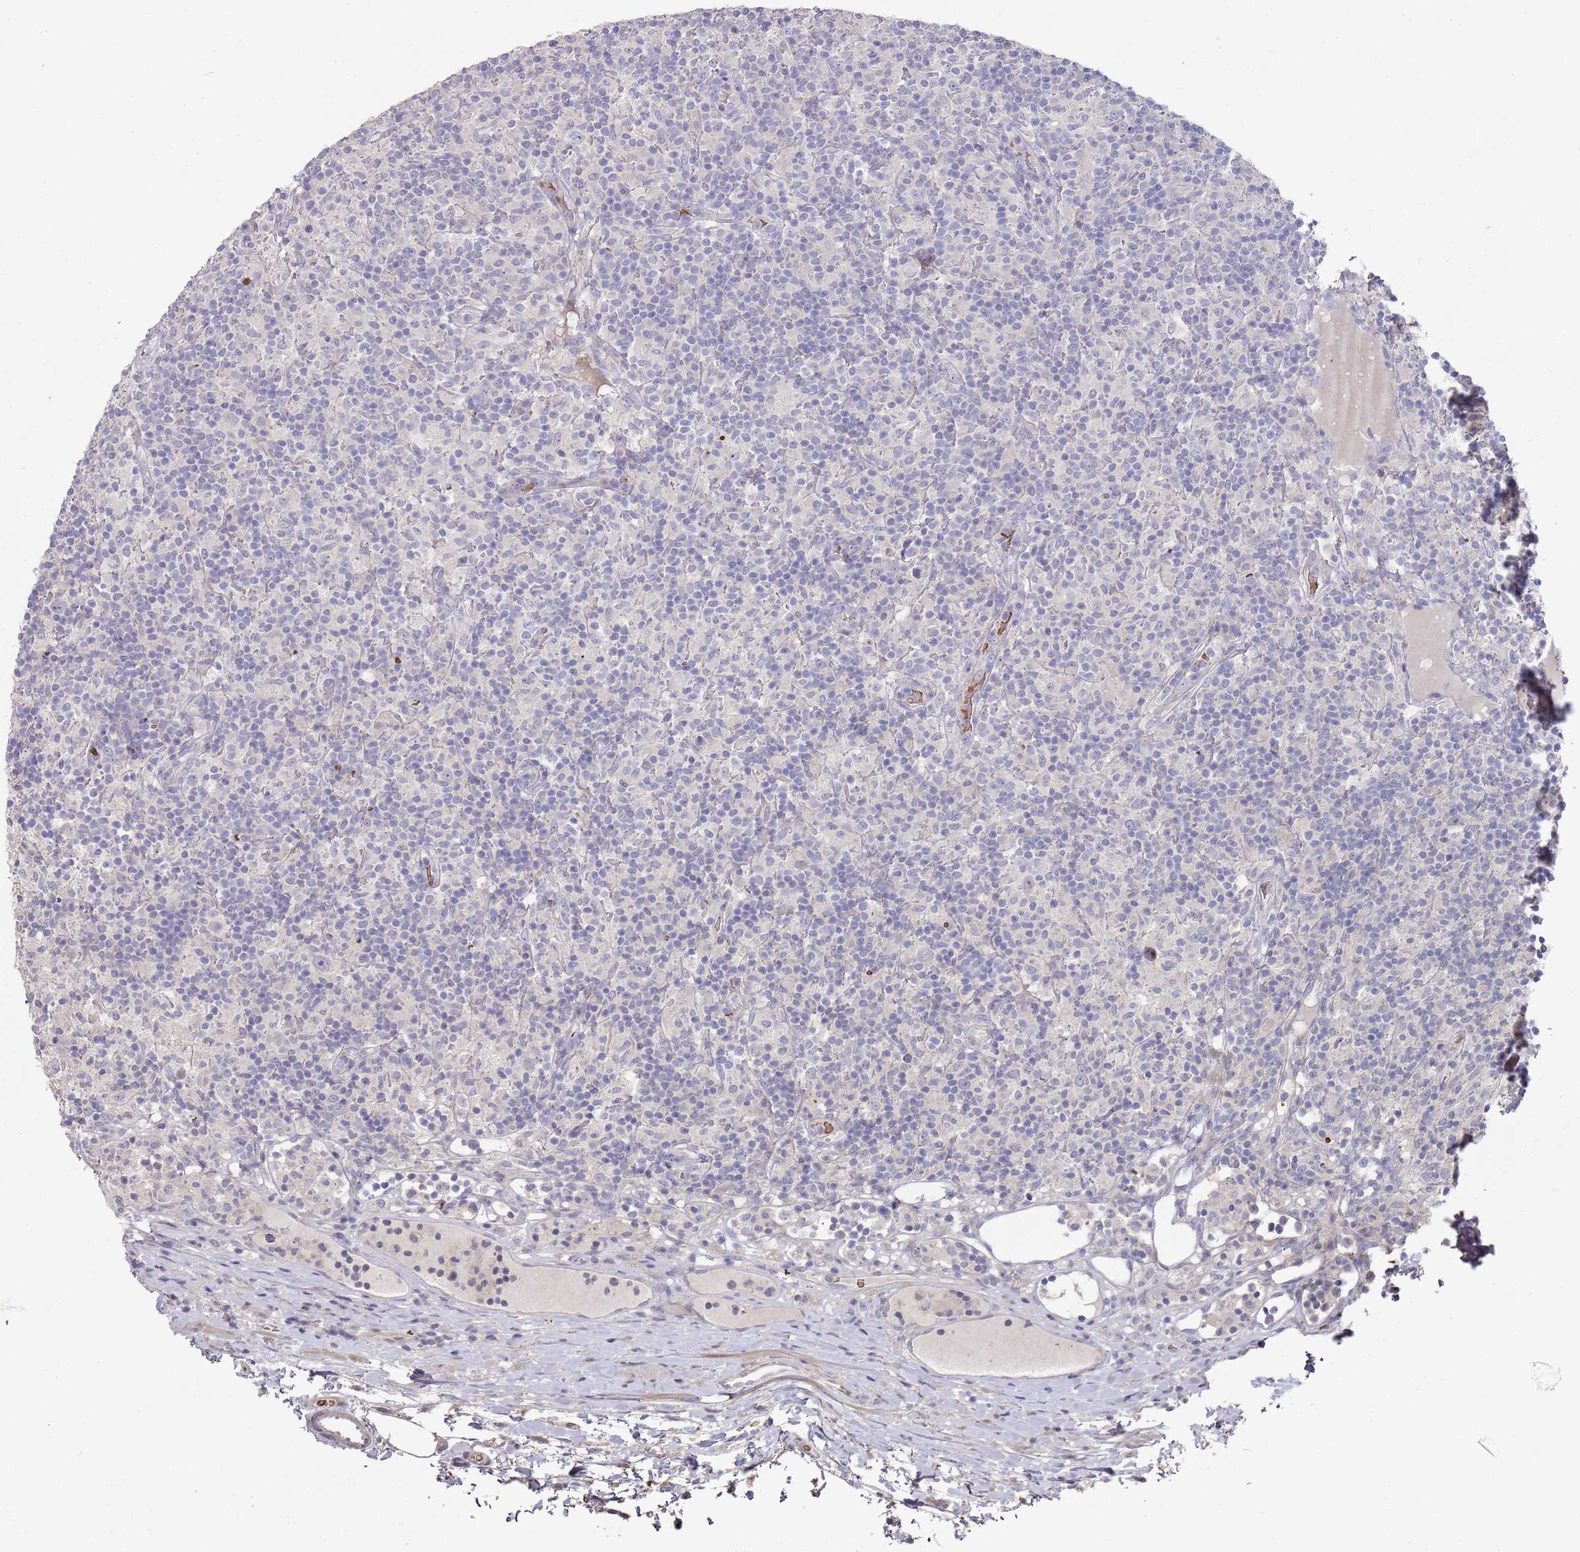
{"staining": {"intensity": "negative", "quantity": "none", "location": "none"}, "tissue": "lymphoma", "cell_type": "Tumor cells", "image_type": "cancer", "snomed": [{"axis": "morphology", "description": "Hodgkin's disease, NOS"}, {"axis": "topography", "description": "Lymph node"}], "caption": "Lymphoma was stained to show a protein in brown. There is no significant expression in tumor cells. (DAB IHC with hematoxylin counter stain).", "gene": "LACC1", "patient": {"sex": "male", "age": 70}}